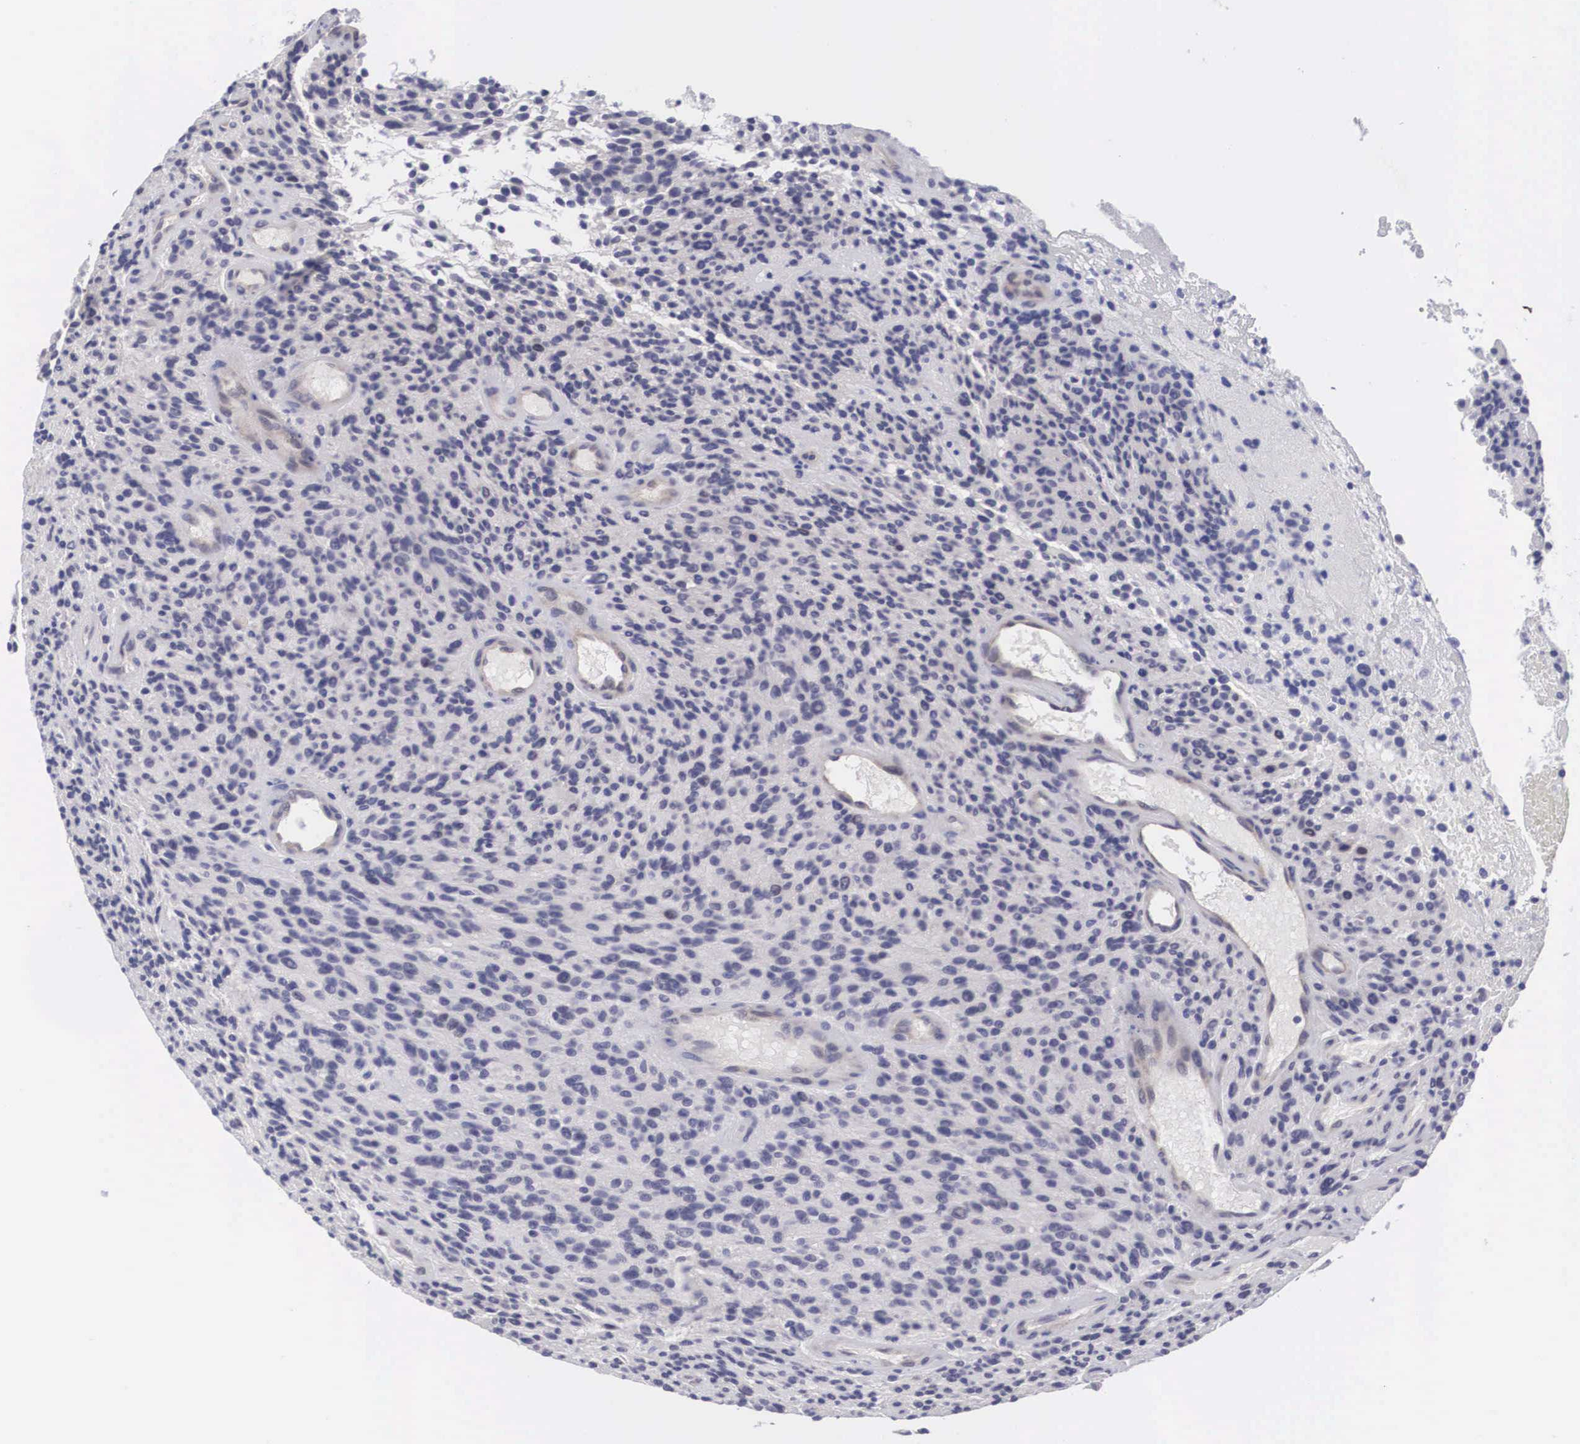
{"staining": {"intensity": "negative", "quantity": "none", "location": "none"}, "tissue": "glioma", "cell_type": "Tumor cells", "image_type": "cancer", "snomed": [{"axis": "morphology", "description": "Glioma, malignant, High grade"}, {"axis": "topography", "description": "Brain"}], "caption": "Tumor cells are negative for protein expression in human glioma.", "gene": "MAST4", "patient": {"sex": "female", "age": 13}}